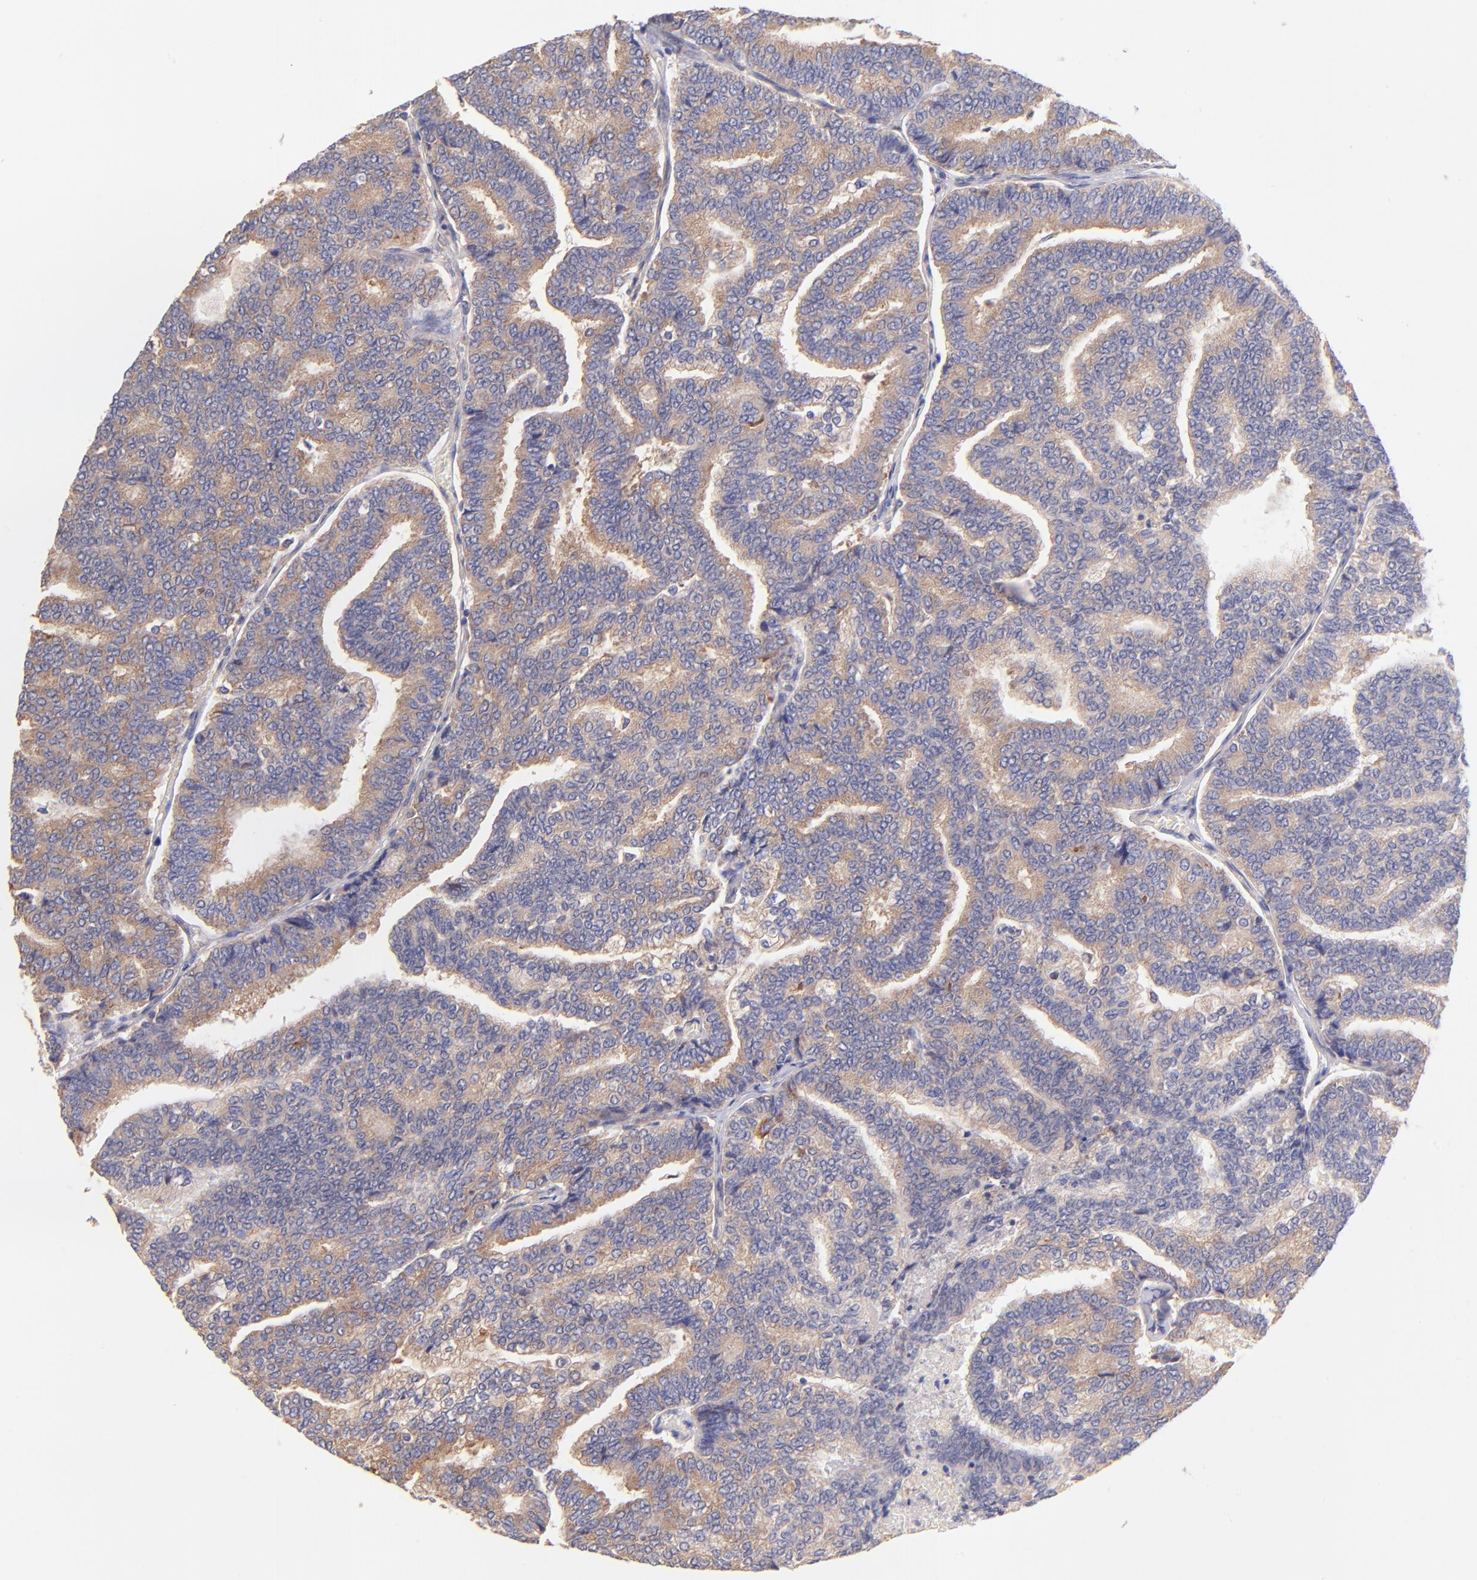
{"staining": {"intensity": "moderate", "quantity": ">75%", "location": "cytoplasmic/membranous"}, "tissue": "thyroid cancer", "cell_type": "Tumor cells", "image_type": "cancer", "snomed": [{"axis": "morphology", "description": "Papillary adenocarcinoma, NOS"}, {"axis": "topography", "description": "Thyroid gland"}], "caption": "Immunohistochemistry micrograph of neoplastic tissue: human thyroid cancer stained using IHC demonstrates medium levels of moderate protein expression localized specifically in the cytoplasmic/membranous of tumor cells, appearing as a cytoplasmic/membranous brown color.", "gene": "RPL11", "patient": {"sex": "female", "age": 35}}